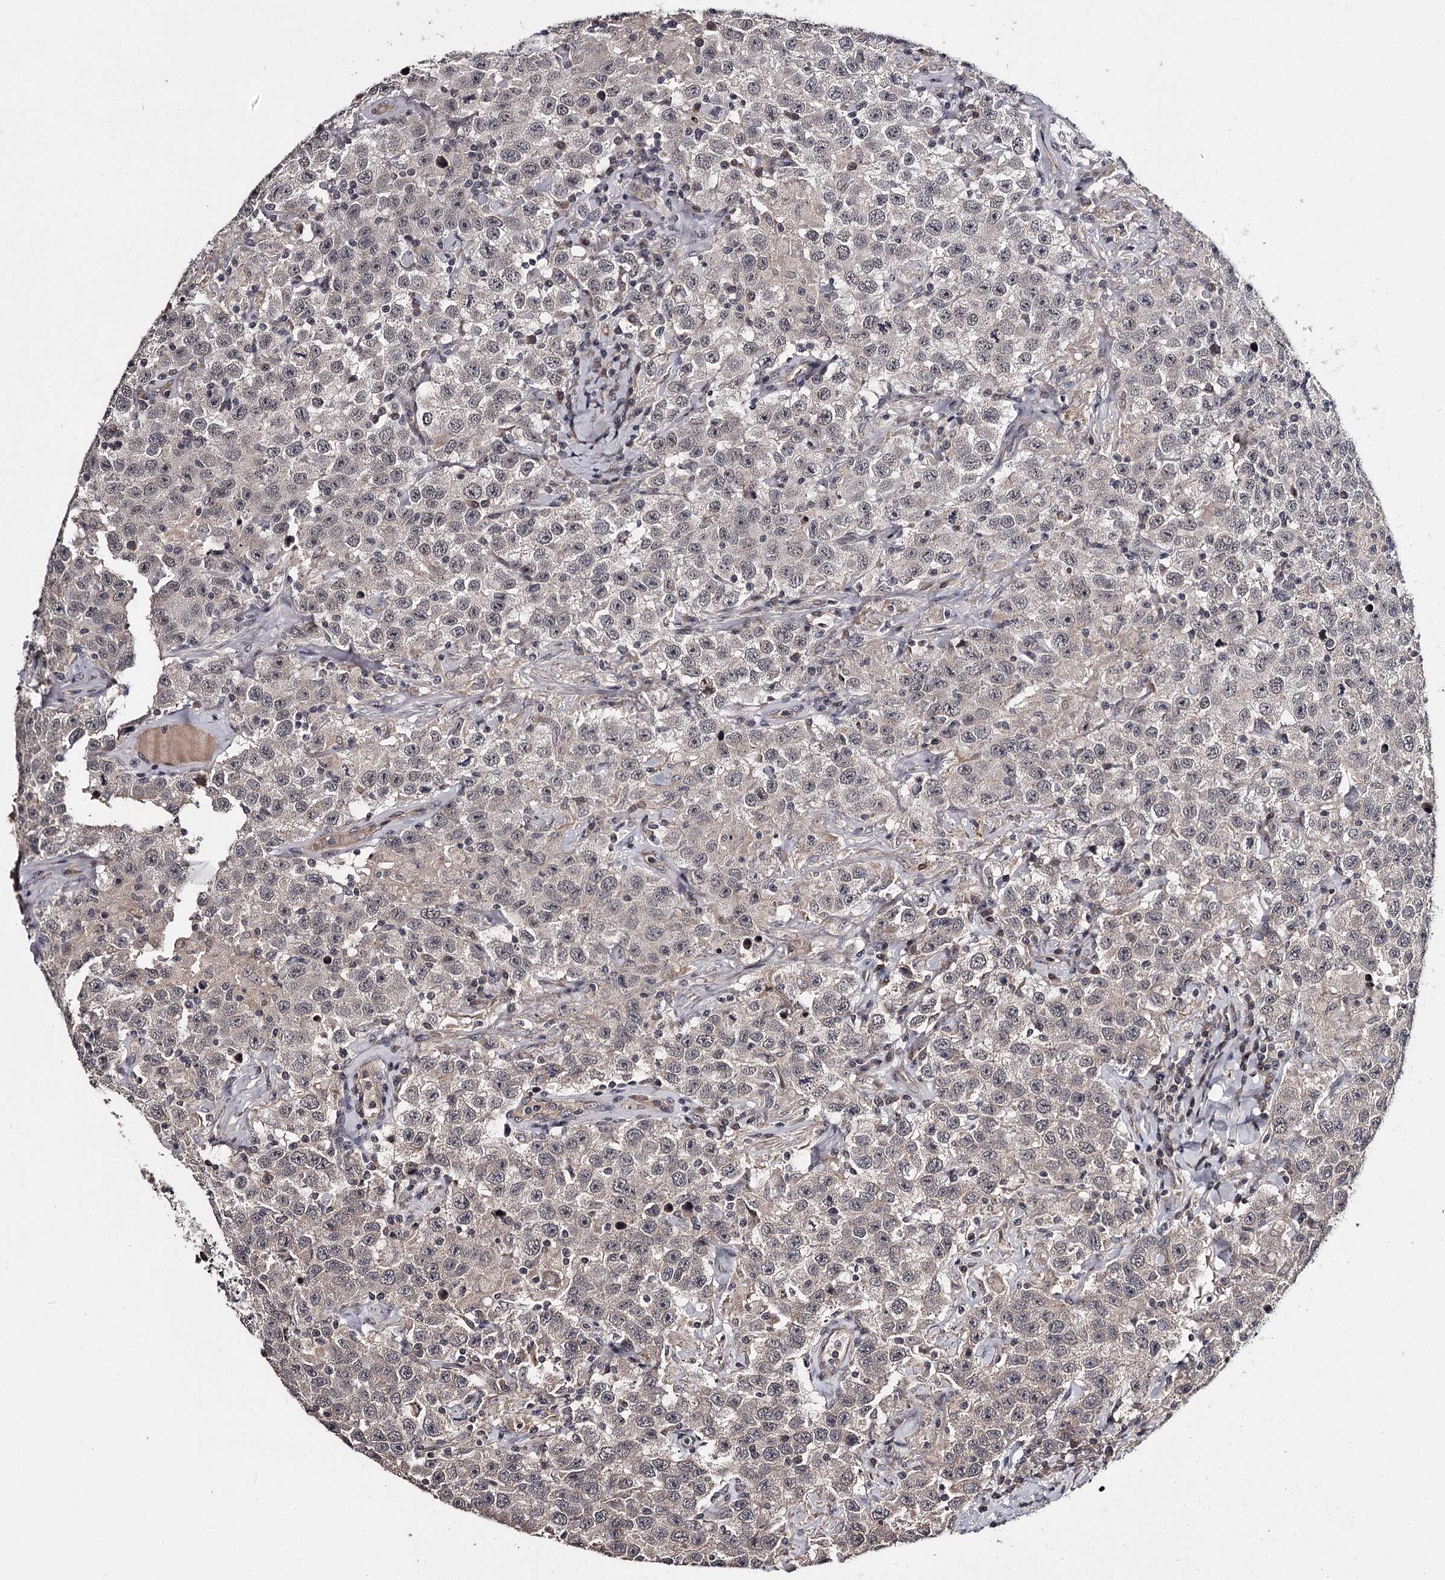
{"staining": {"intensity": "weak", "quantity": "<25%", "location": "cytoplasmic/membranous"}, "tissue": "testis cancer", "cell_type": "Tumor cells", "image_type": "cancer", "snomed": [{"axis": "morphology", "description": "Seminoma, NOS"}, {"axis": "topography", "description": "Testis"}], "caption": "Histopathology image shows no protein positivity in tumor cells of testis seminoma tissue.", "gene": "CWF19L2", "patient": {"sex": "male", "age": 41}}